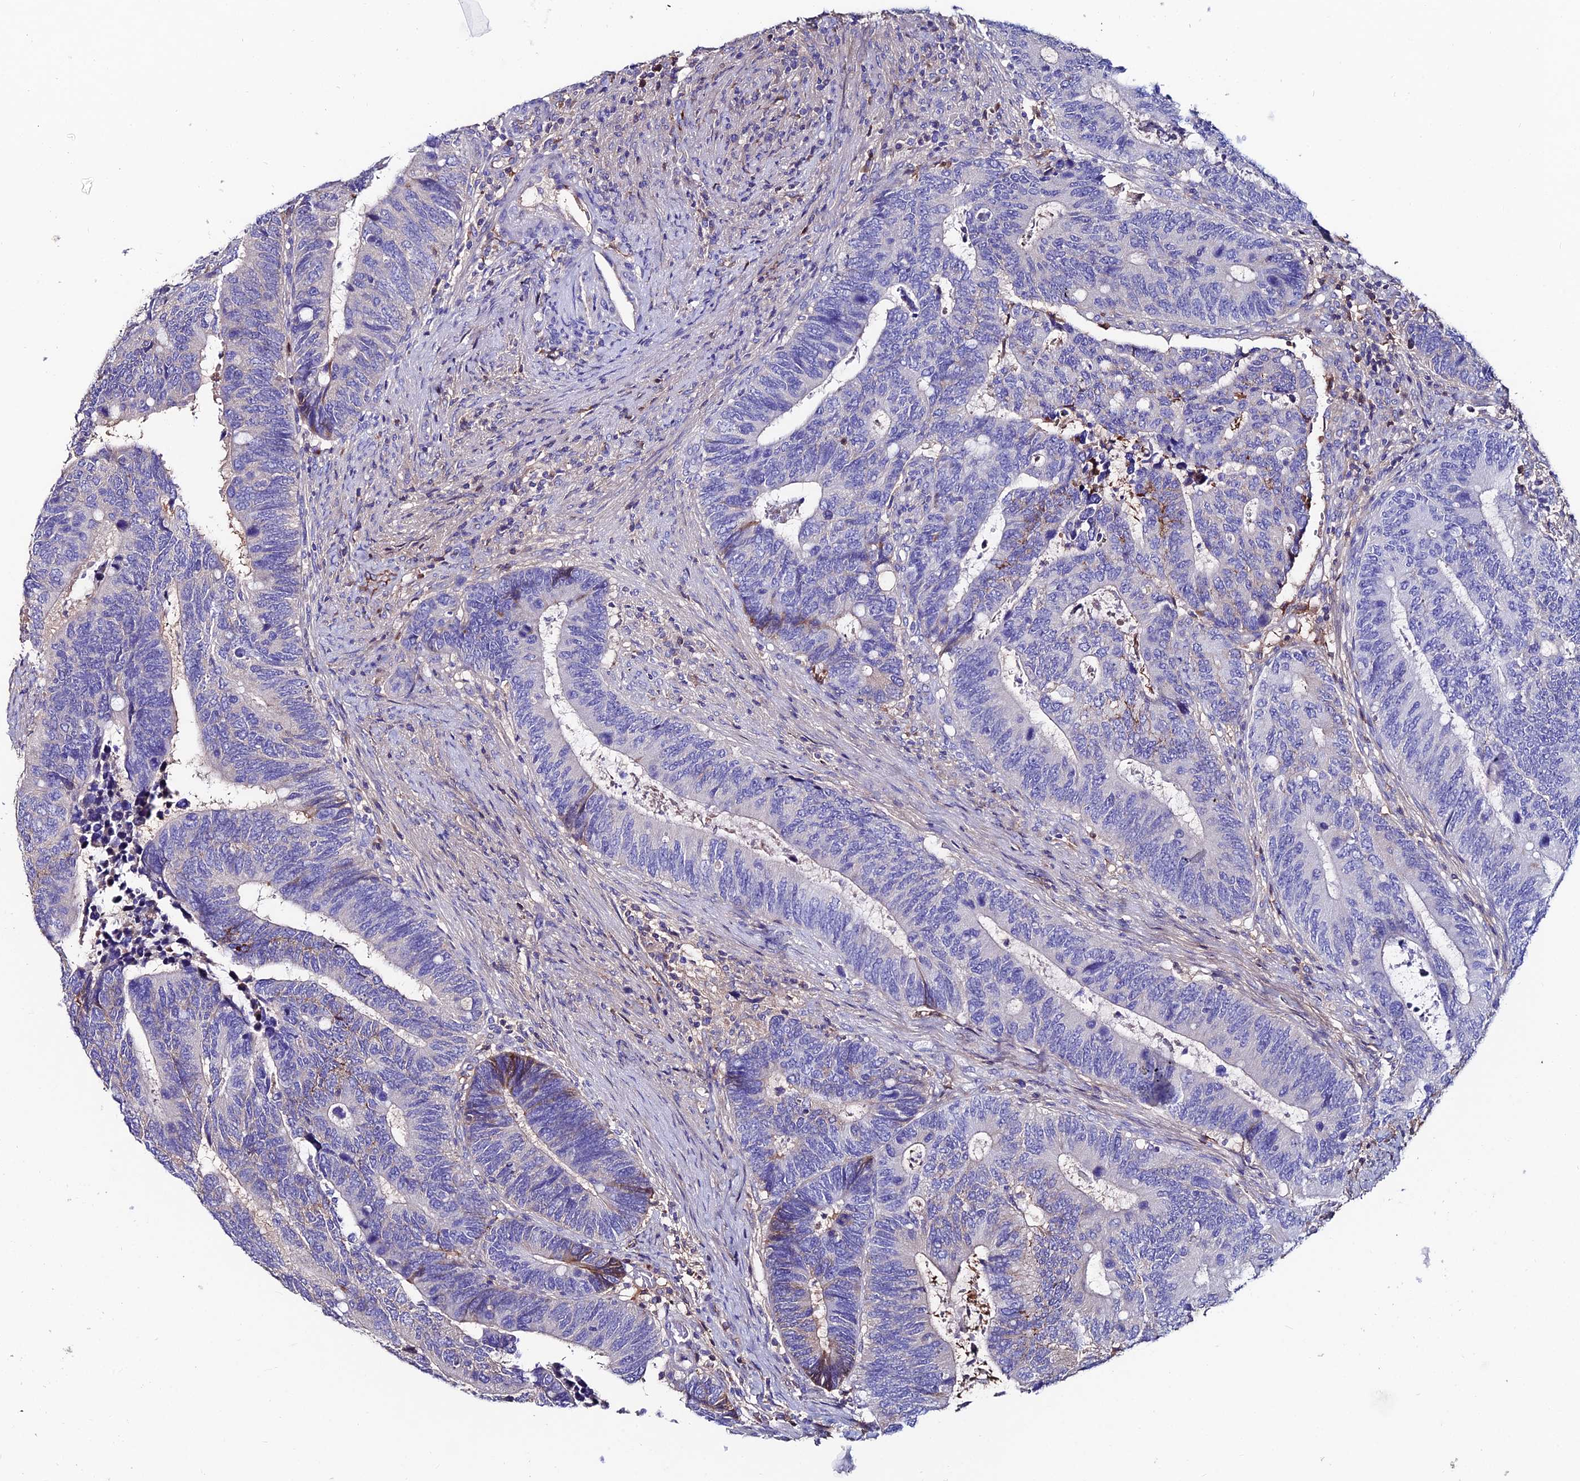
{"staining": {"intensity": "negative", "quantity": "none", "location": "none"}, "tissue": "colorectal cancer", "cell_type": "Tumor cells", "image_type": "cancer", "snomed": [{"axis": "morphology", "description": "Adenocarcinoma, NOS"}, {"axis": "topography", "description": "Colon"}], "caption": "Human adenocarcinoma (colorectal) stained for a protein using immunohistochemistry (IHC) displays no positivity in tumor cells.", "gene": "SLC25A16", "patient": {"sex": "male", "age": 87}}